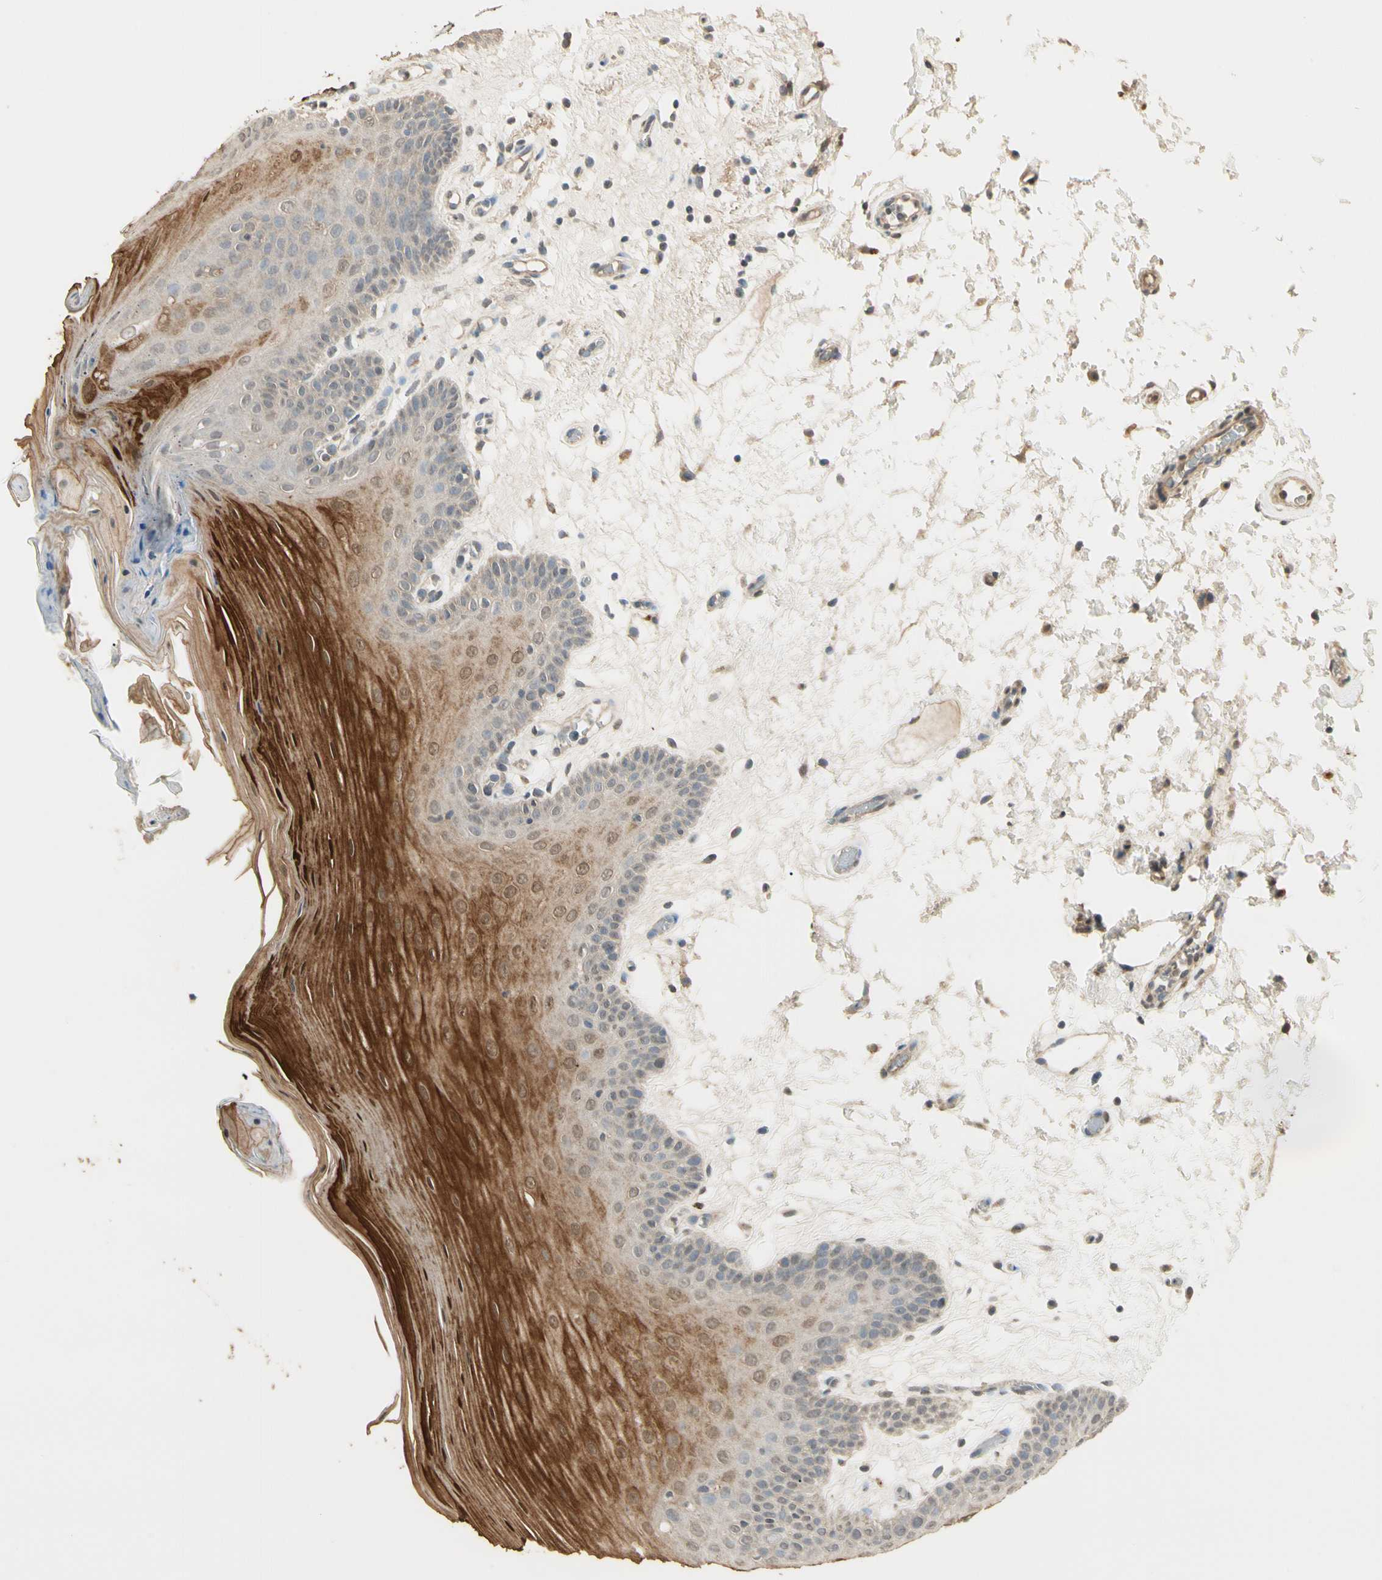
{"staining": {"intensity": "moderate", "quantity": "25%-75%", "location": "cytoplasmic/membranous"}, "tissue": "oral mucosa", "cell_type": "Squamous epithelial cells", "image_type": "normal", "snomed": [{"axis": "morphology", "description": "Normal tissue, NOS"}, {"axis": "morphology", "description": "Squamous cell carcinoma, NOS"}, {"axis": "topography", "description": "Skeletal muscle"}, {"axis": "topography", "description": "Oral tissue"}, {"axis": "topography", "description": "Head-Neck"}], "caption": "Moderate cytoplasmic/membranous expression is identified in approximately 25%-75% of squamous epithelial cells in benign oral mucosa. (brown staining indicates protein expression, while blue staining denotes nuclei).", "gene": "SGCA", "patient": {"sex": "male", "age": 71}}